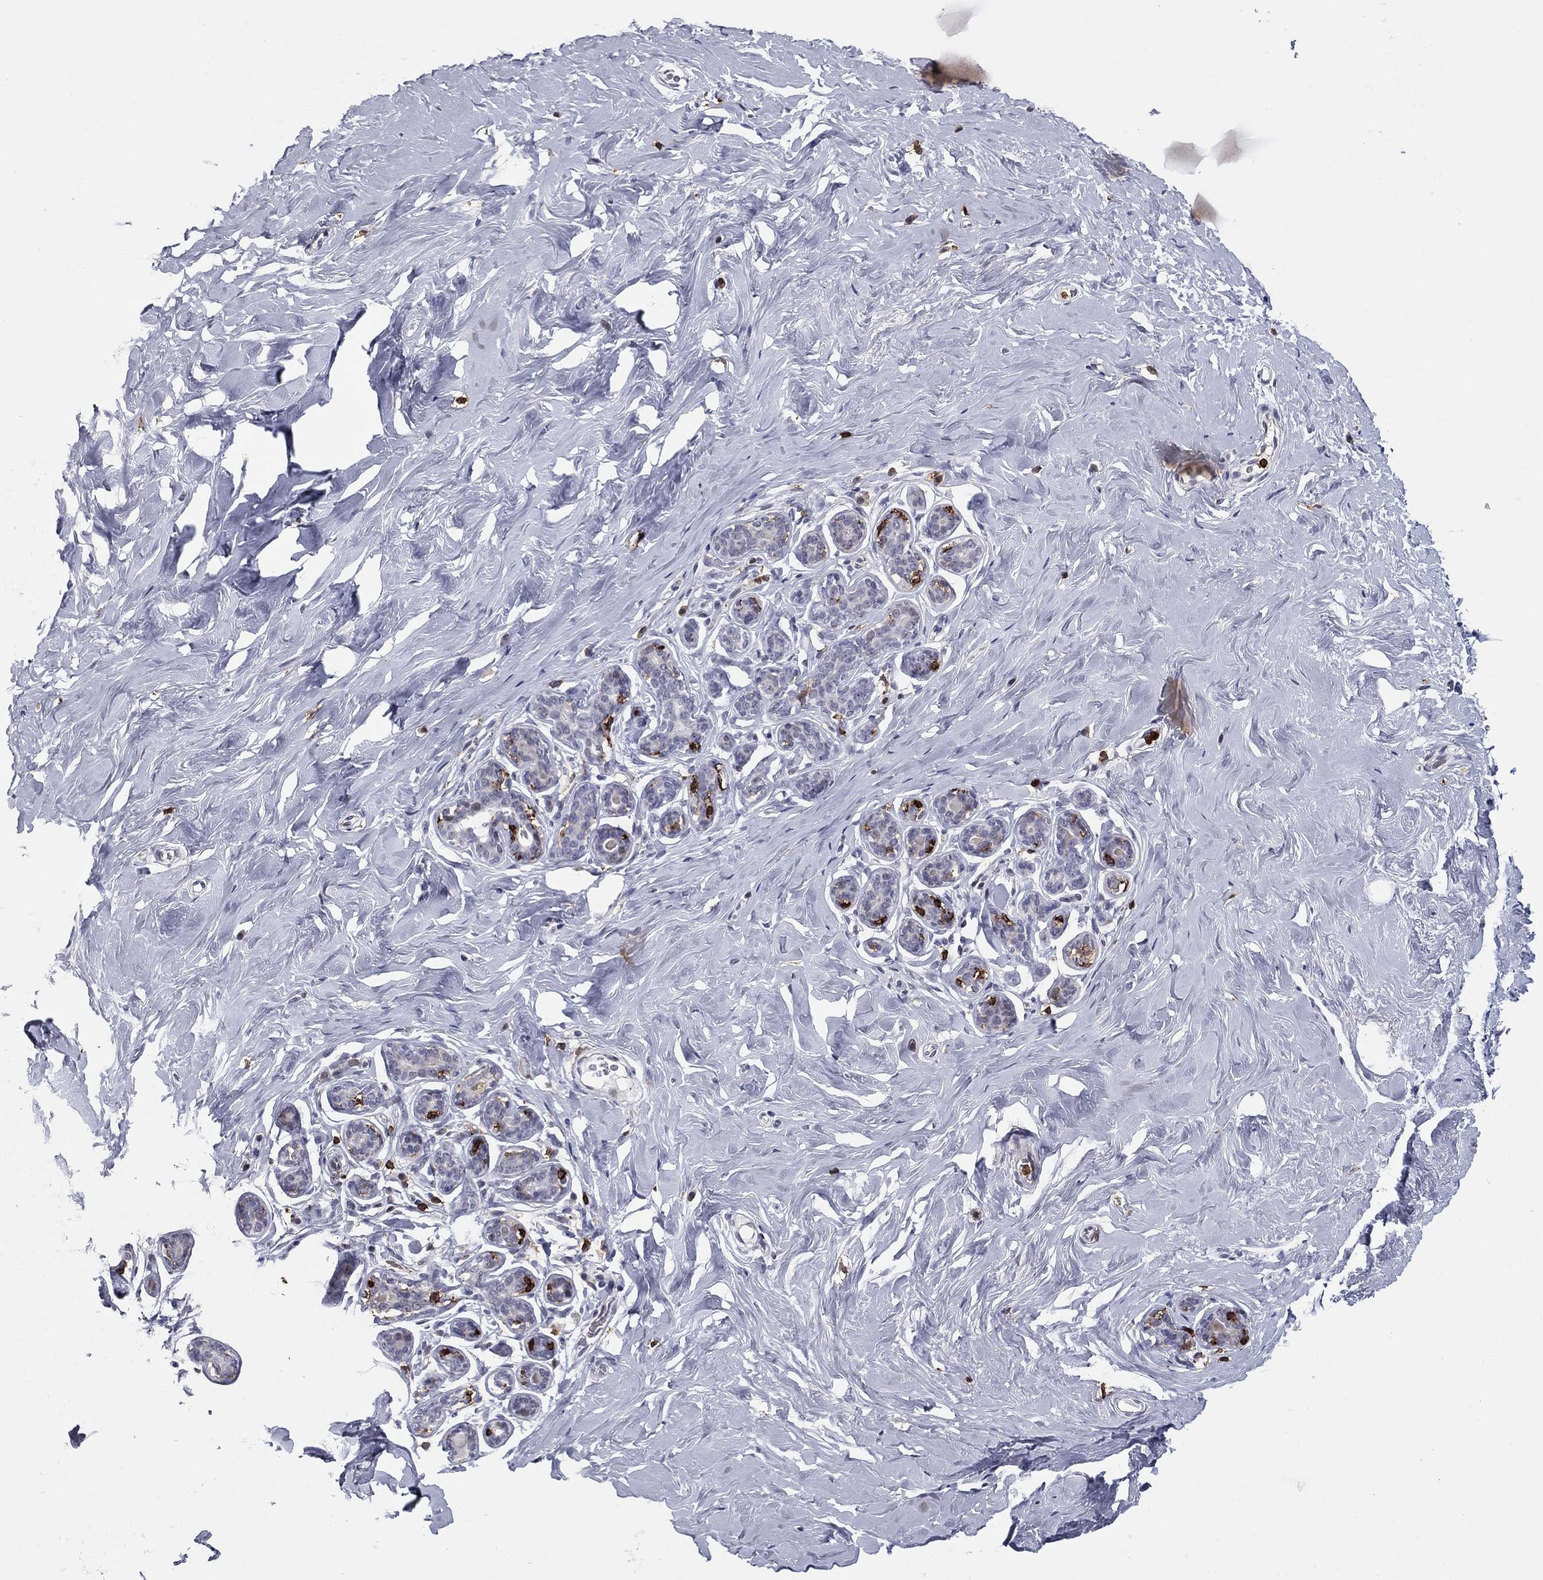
{"staining": {"intensity": "negative", "quantity": "none", "location": "none"}, "tissue": "breast", "cell_type": "Adipocytes", "image_type": "normal", "snomed": [{"axis": "morphology", "description": "Normal tissue, NOS"}, {"axis": "topography", "description": "Skin"}, {"axis": "topography", "description": "Breast"}], "caption": "Immunohistochemical staining of benign human breast reveals no significant positivity in adipocytes. The staining was performed using DAB to visualize the protein expression in brown, while the nuclei were stained in blue with hematoxylin (Magnification: 20x).", "gene": "ARHGAP27", "patient": {"sex": "female", "age": 43}}